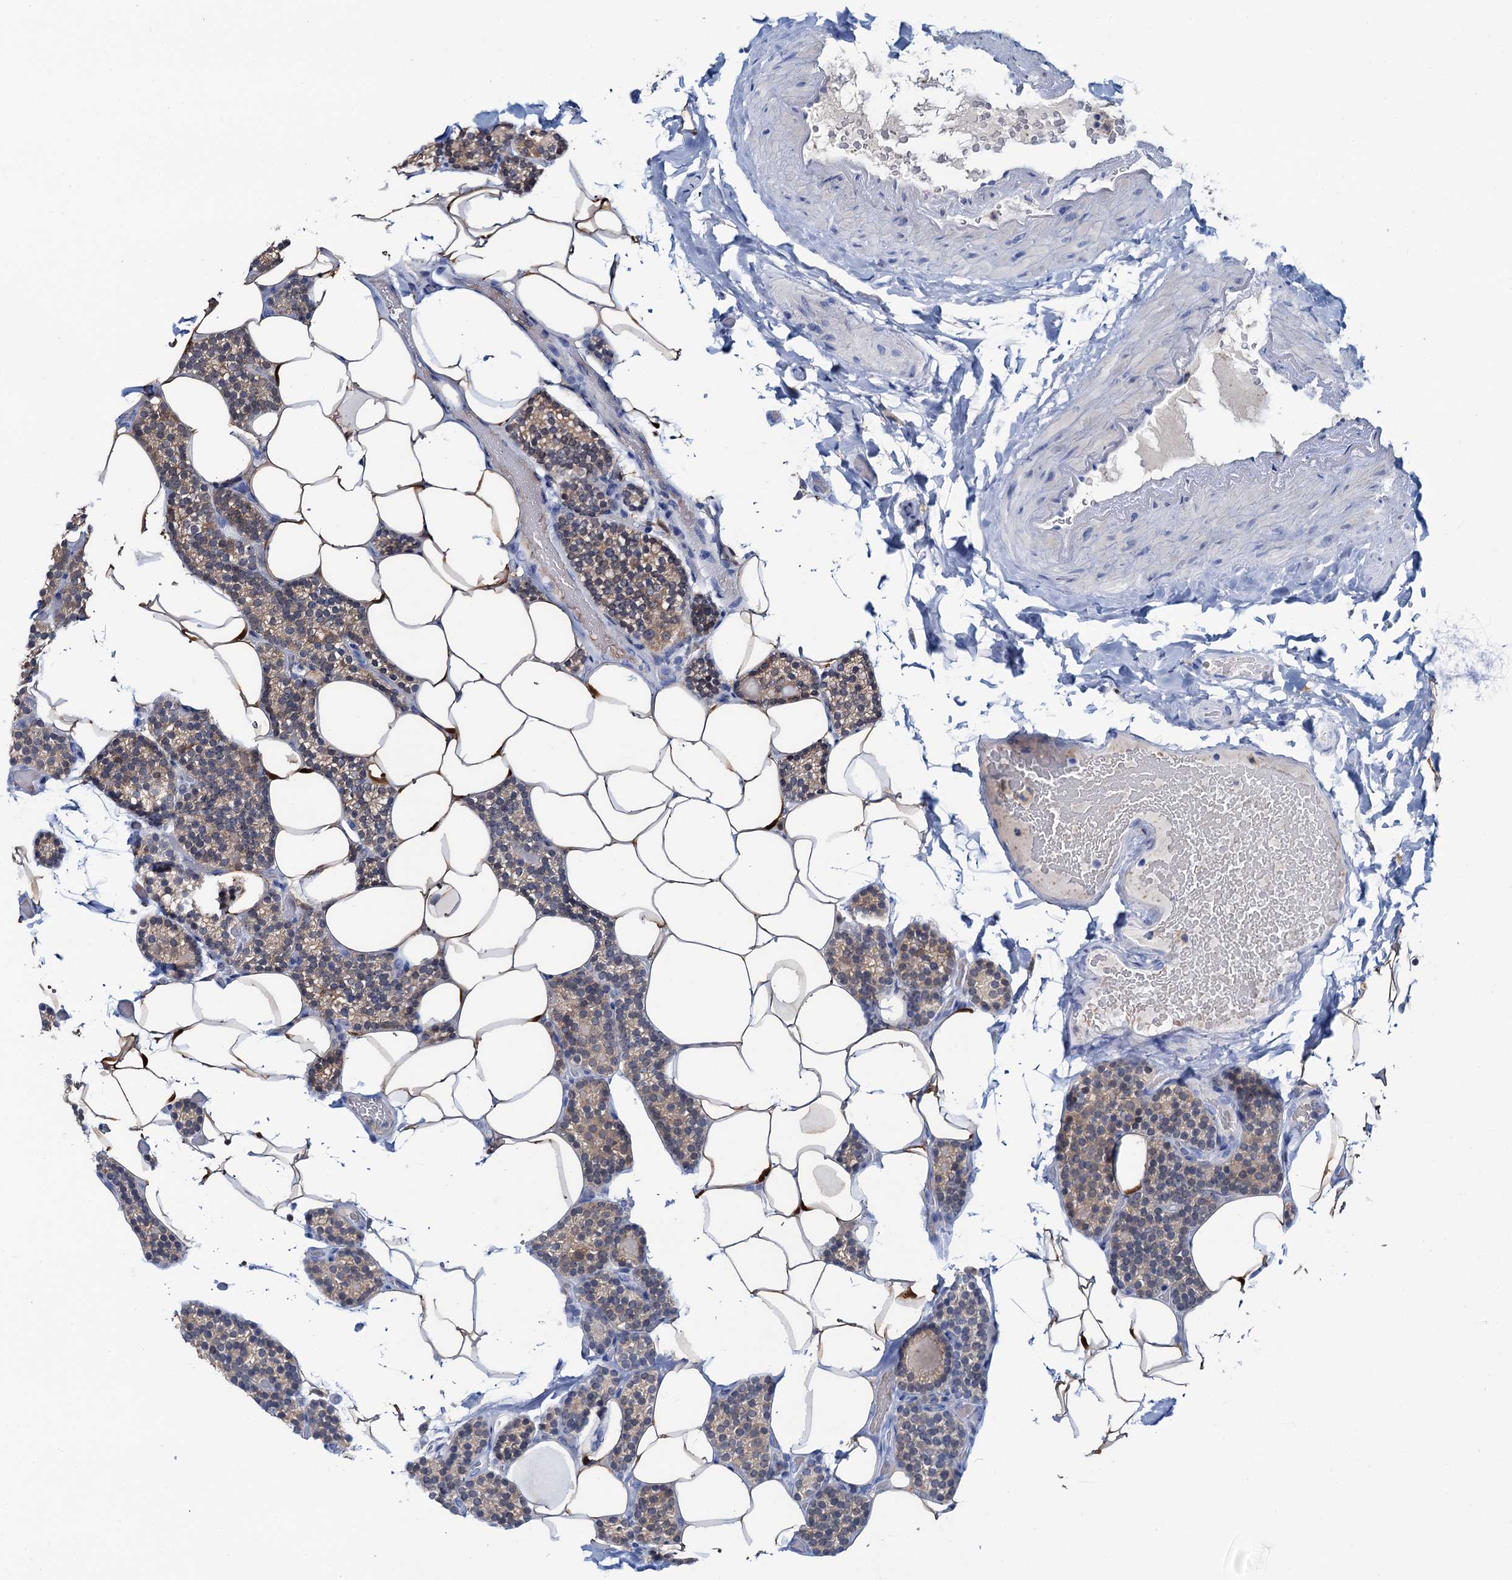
{"staining": {"intensity": "weak", "quantity": "25%-75%", "location": "cytoplasmic/membranous"}, "tissue": "parathyroid gland", "cell_type": "Glandular cells", "image_type": "normal", "snomed": [{"axis": "morphology", "description": "Normal tissue, NOS"}, {"axis": "topography", "description": "Parathyroid gland"}], "caption": "Immunohistochemistry photomicrograph of benign parathyroid gland stained for a protein (brown), which displays low levels of weak cytoplasmic/membranous positivity in approximately 25%-75% of glandular cells.", "gene": "FAH", "patient": {"sex": "male", "age": 52}}